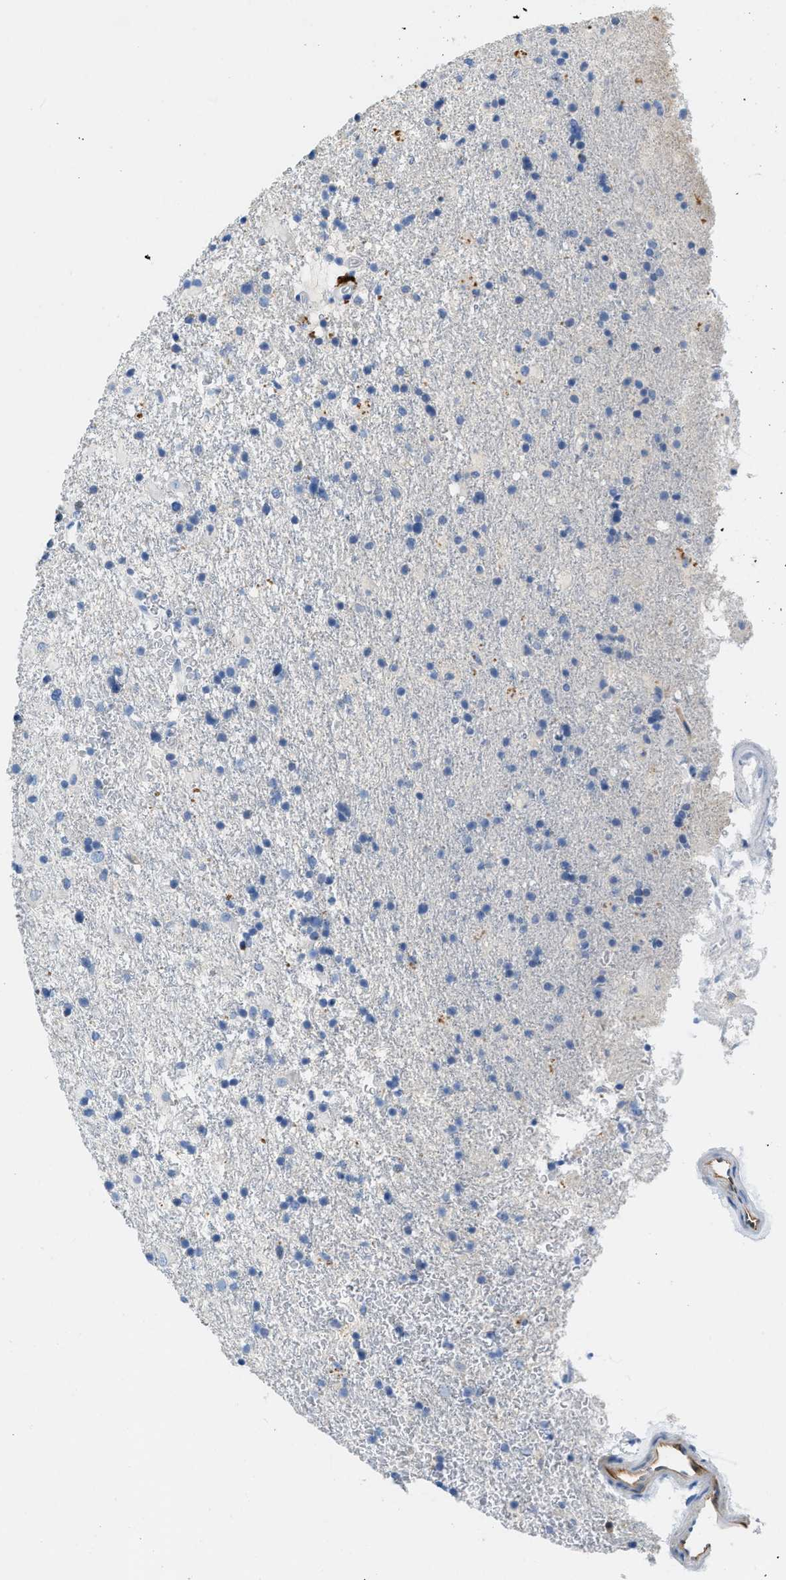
{"staining": {"intensity": "negative", "quantity": "none", "location": "none"}, "tissue": "glioma", "cell_type": "Tumor cells", "image_type": "cancer", "snomed": [{"axis": "morphology", "description": "Glioma, malignant, Low grade"}, {"axis": "topography", "description": "Brain"}], "caption": "Human glioma stained for a protein using immunohistochemistry (IHC) displays no positivity in tumor cells.", "gene": "SPEG", "patient": {"sex": "male", "age": 65}}